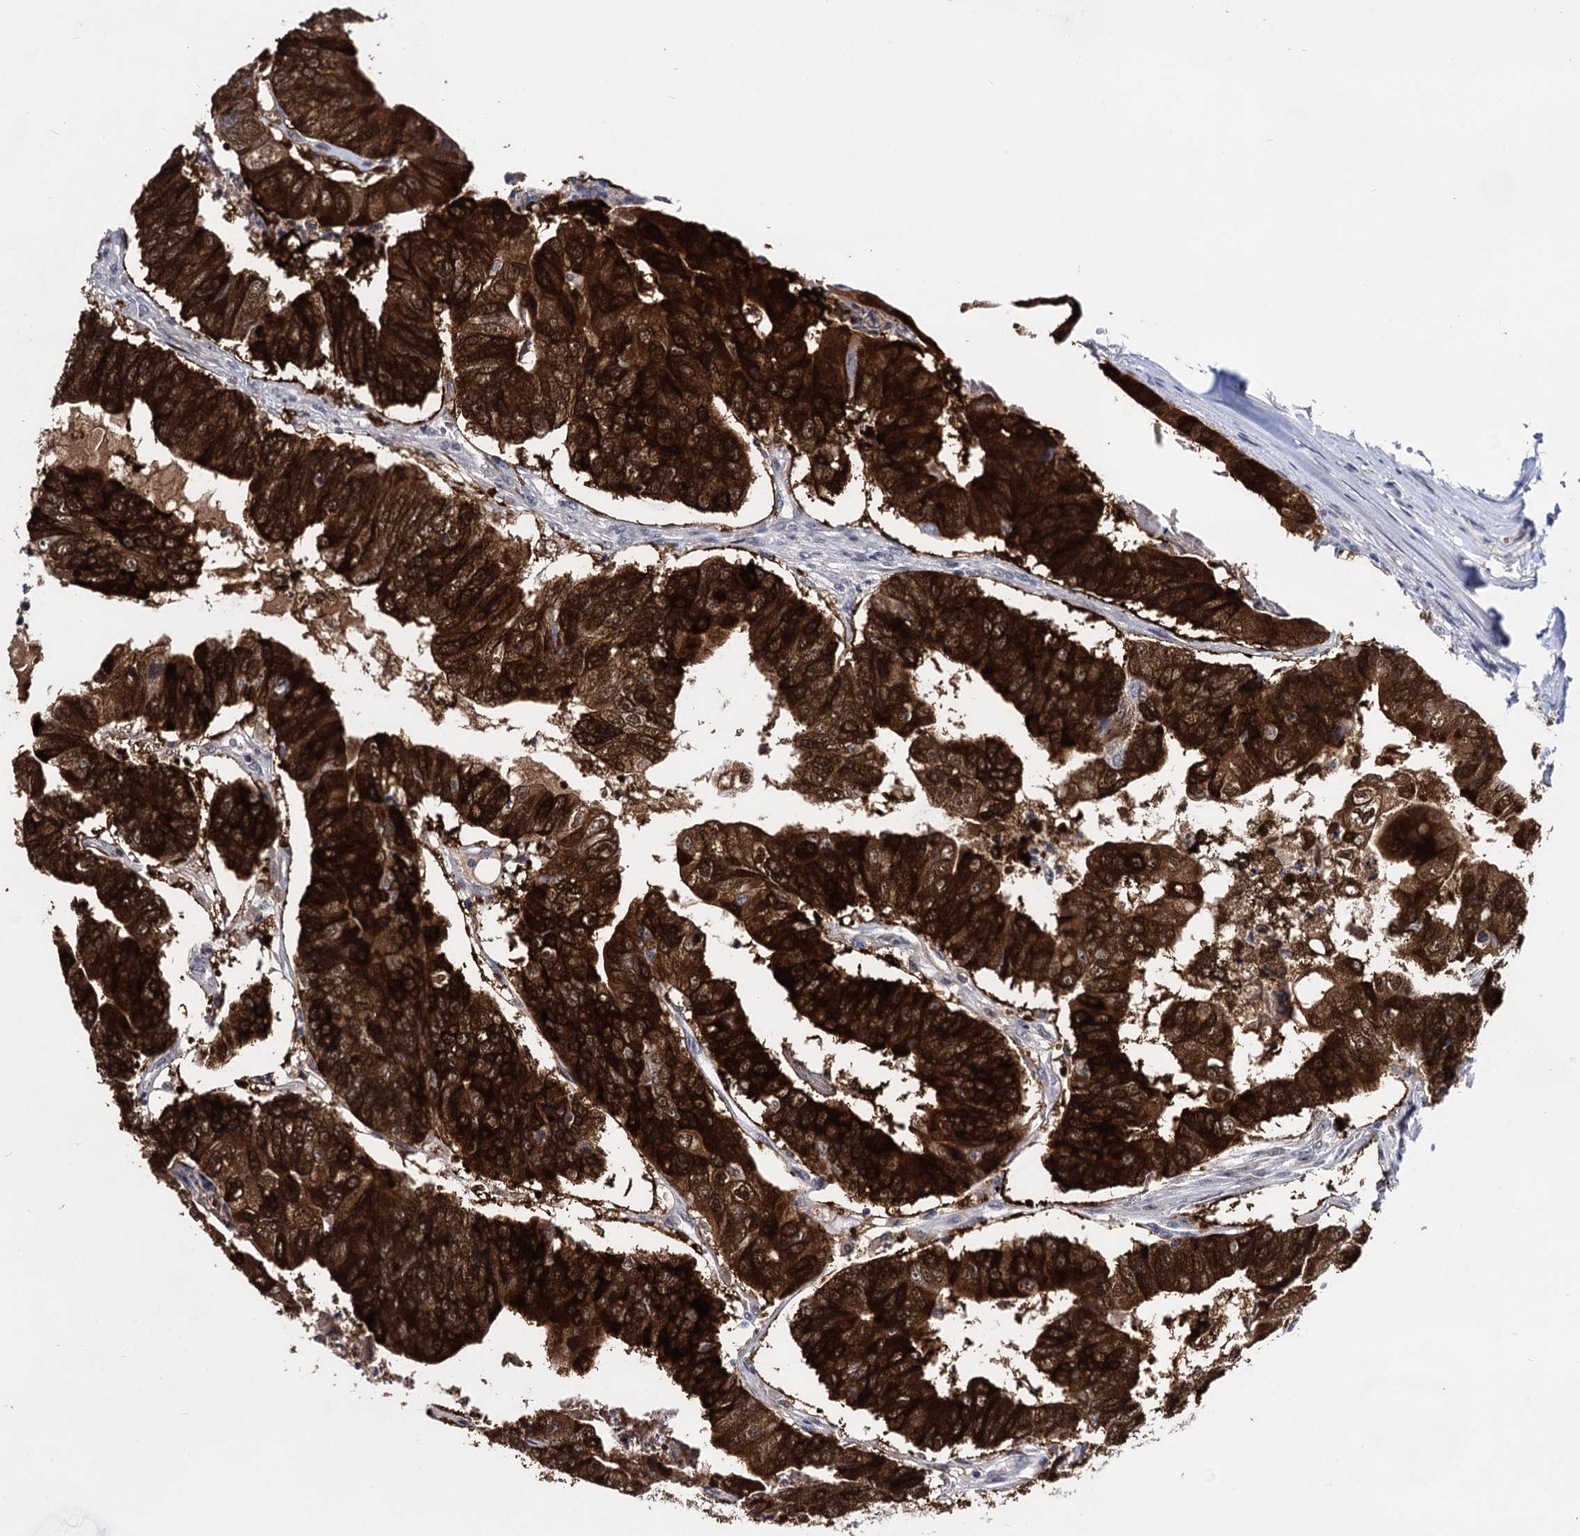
{"staining": {"intensity": "strong", "quantity": ">75%", "location": "cytoplasmic/membranous,nuclear"}, "tissue": "colorectal cancer", "cell_type": "Tumor cells", "image_type": "cancer", "snomed": [{"axis": "morphology", "description": "Adenocarcinoma, NOS"}, {"axis": "topography", "description": "Colon"}], "caption": "This image exhibits colorectal cancer stained with IHC to label a protein in brown. The cytoplasmic/membranous and nuclear of tumor cells show strong positivity for the protein. Nuclei are counter-stained blue.", "gene": "MAGEA4", "patient": {"sex": "female", "age": 67}}